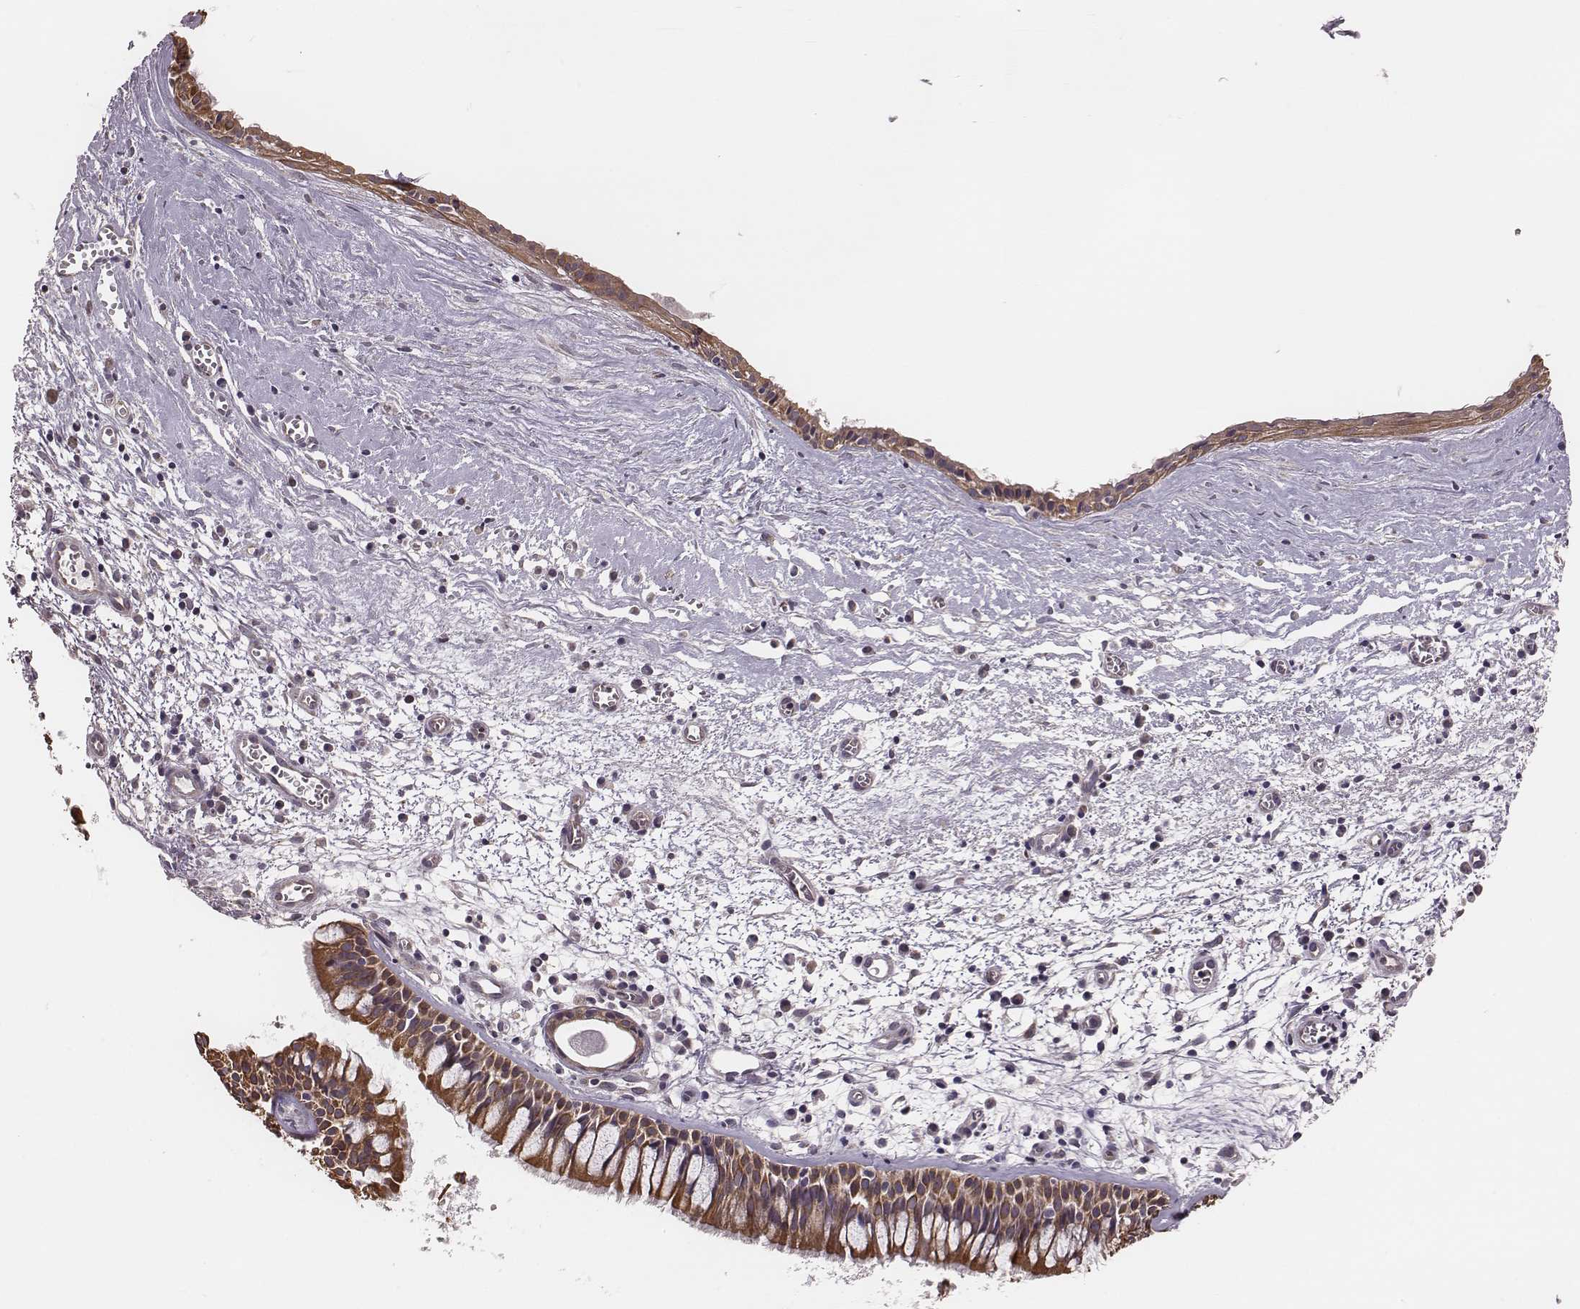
{"staining": {"intensity": "moderate", "quantity": ">75%", "location": "cytoplasmic/membranous"}, "tissue": "nasopharynx", "cell_type": "Respiratory epithelial cells", "image_type": "normal", "snomed": [{"axis": "morphology", "description": "Normal tissue, NOS"}, {"axis": "topography", "description": "Nasopharynx"}], "caption": "IHC histopathology image of unremarkable nasopharynx: nasopharynx stained using IHC shows medium levels of moderate protein expression localized specifically in the cytoplasmic/membranous of respiratory epithelial cells, appearing as a cytoplasmic/membranous brown color.", "gene": "HAVCR1", "patient": {"sex": "male", "age": 83}}